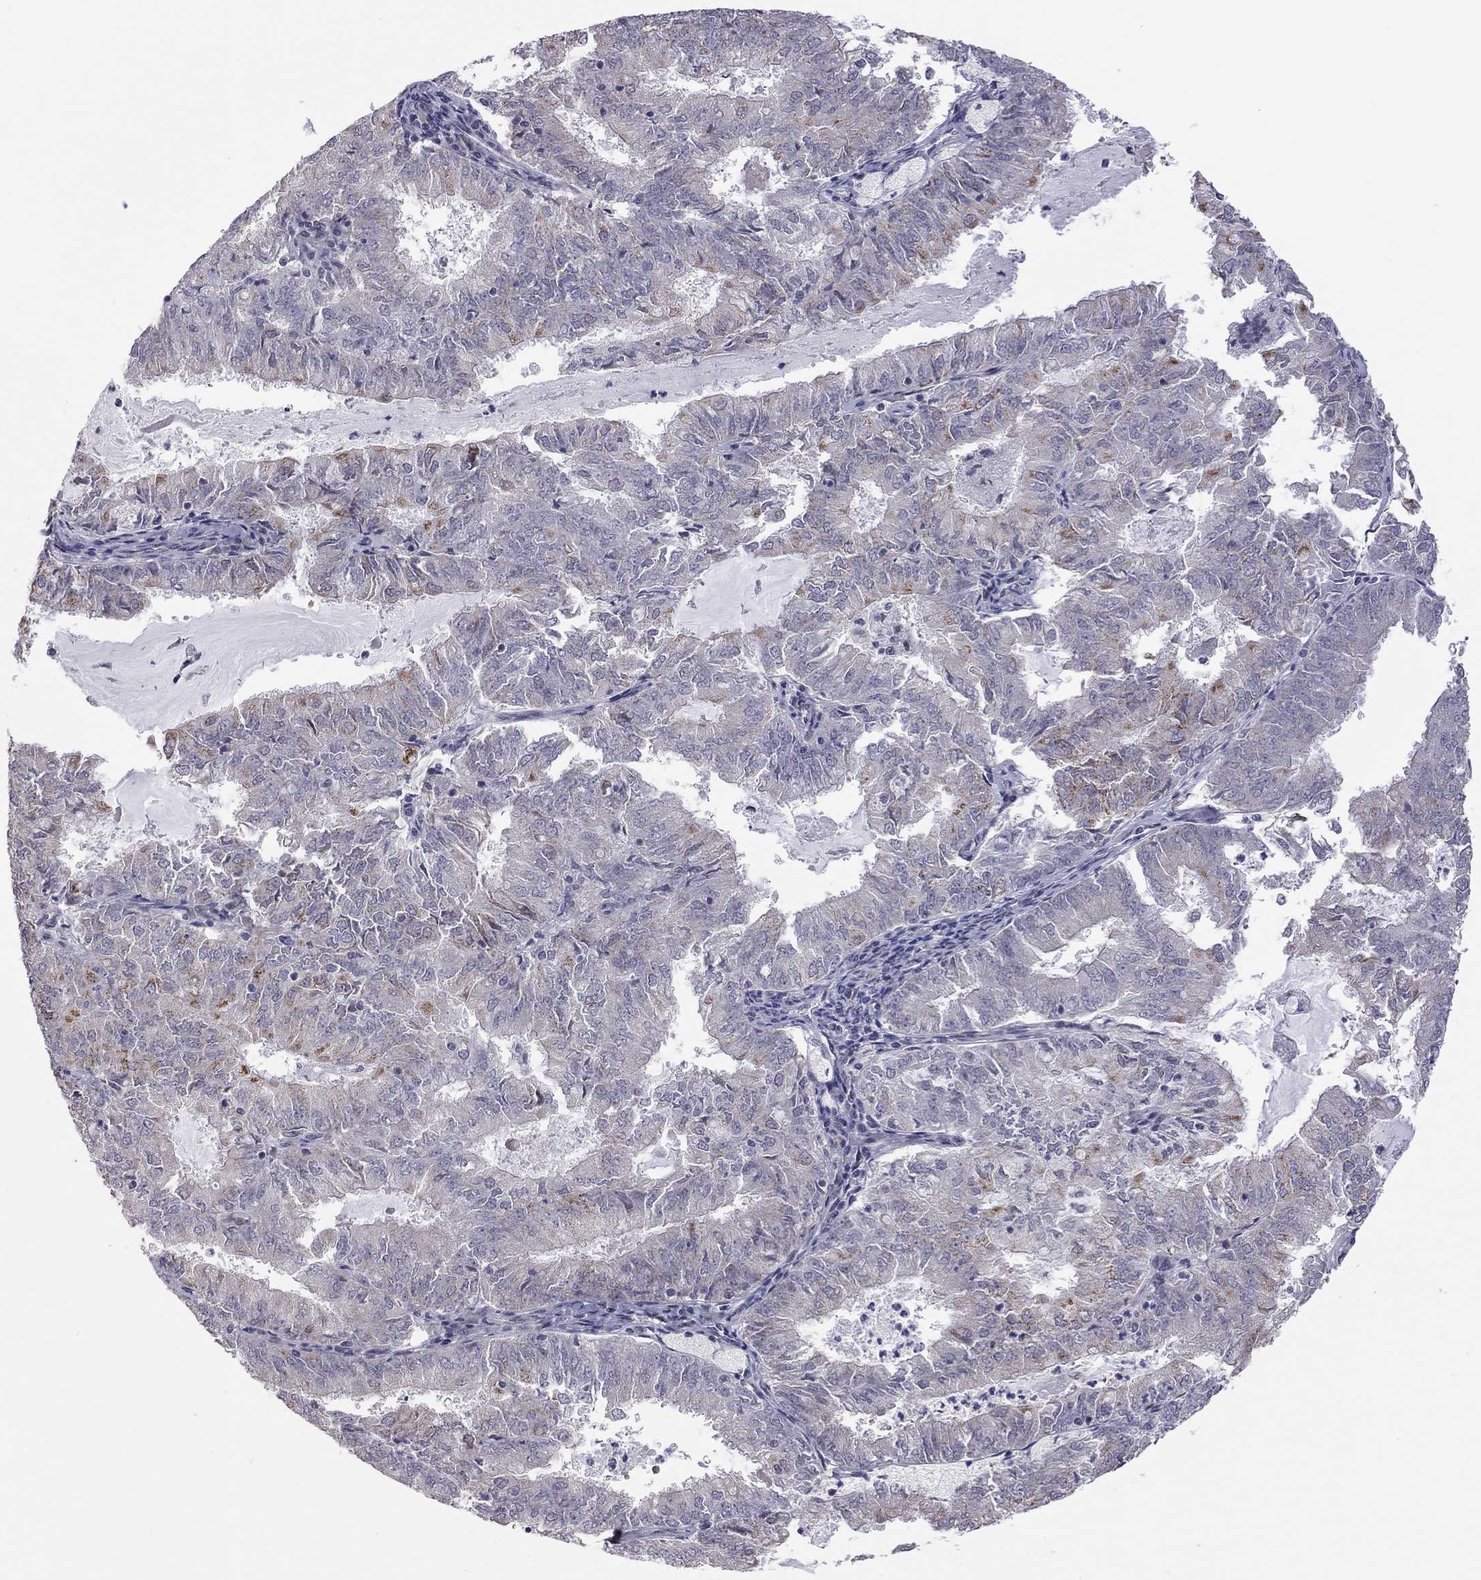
{"staining": {"intensity": "moderate", "quantity": "<25%", "location": "cytoplasmic/membranous"}, "tissue": "endometrial cancer", "cell_type": "Tumor cells", "image_type": "cancer", "snomed": [{"axis": "morphology", "description": "Adenocarcinoma, NOS"}, {"axis": "topography", "description": "Endometrium"}], "caption": "Adenocarcinoma (endometrial) stained with a protein marker shows moderate staining in tumor cells.", "gene": "MC3R", "patient": {"sex": "female", "age": 57}}